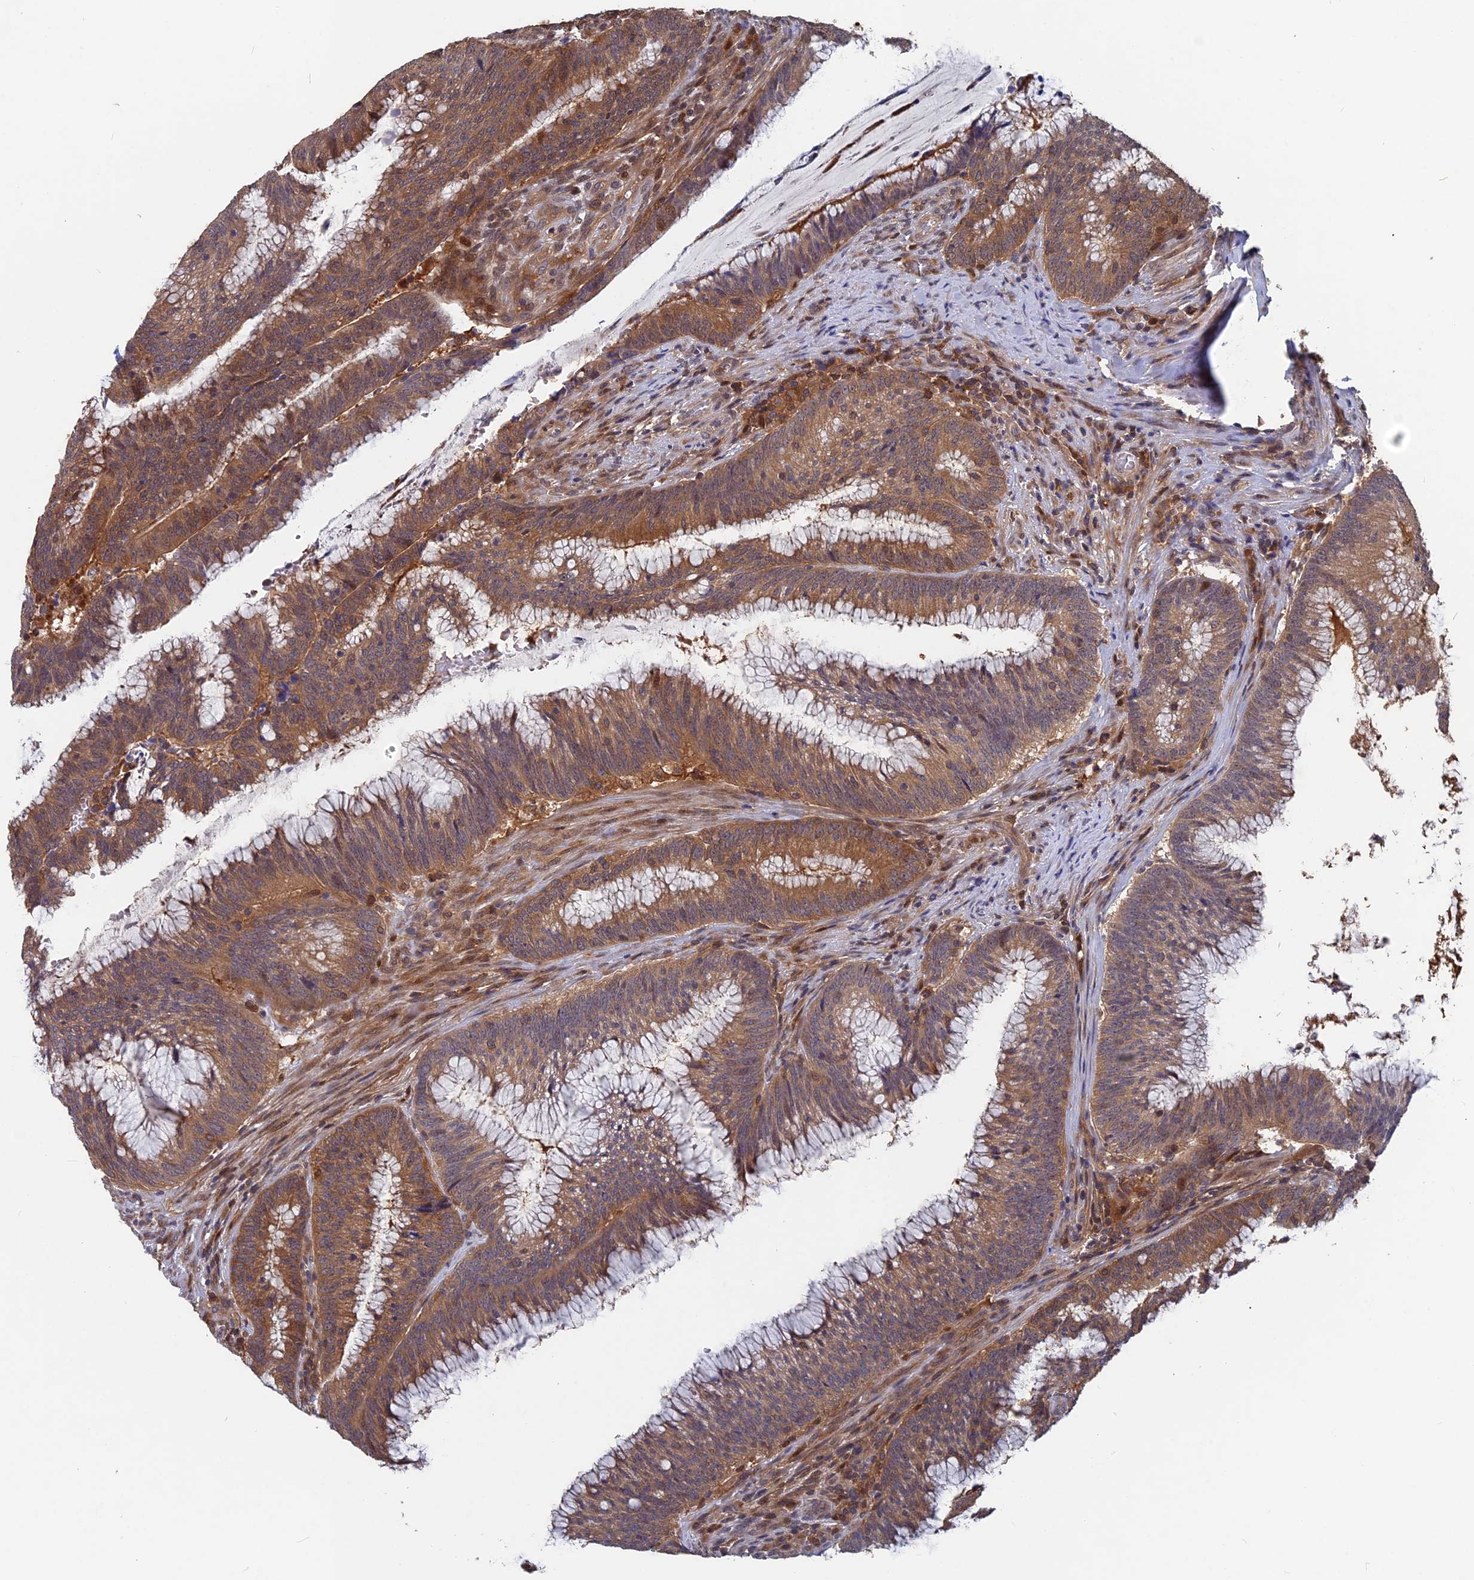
{"staining": {"intensity": "moderate", "quantity": ">75%", "location": "cytoplasmic/membranous"}, "tissue": "colorectal cancer", "cell_type": "Tumor cells", "image_type": "cancer", "snomed": [{"axis": "morphology", "description": "Adenocarcinoma, NOS"}, {"axis": "topography", "description": "Rectum"}], "caption": "The micrograph displays a brown stain indicating the presence of a protein in the cytoplasmic/membranous of tumor cells in colorectal adenocarcinoma.", "gene": "BLVRA", "patient": {"sex": "female", "age": 77}}